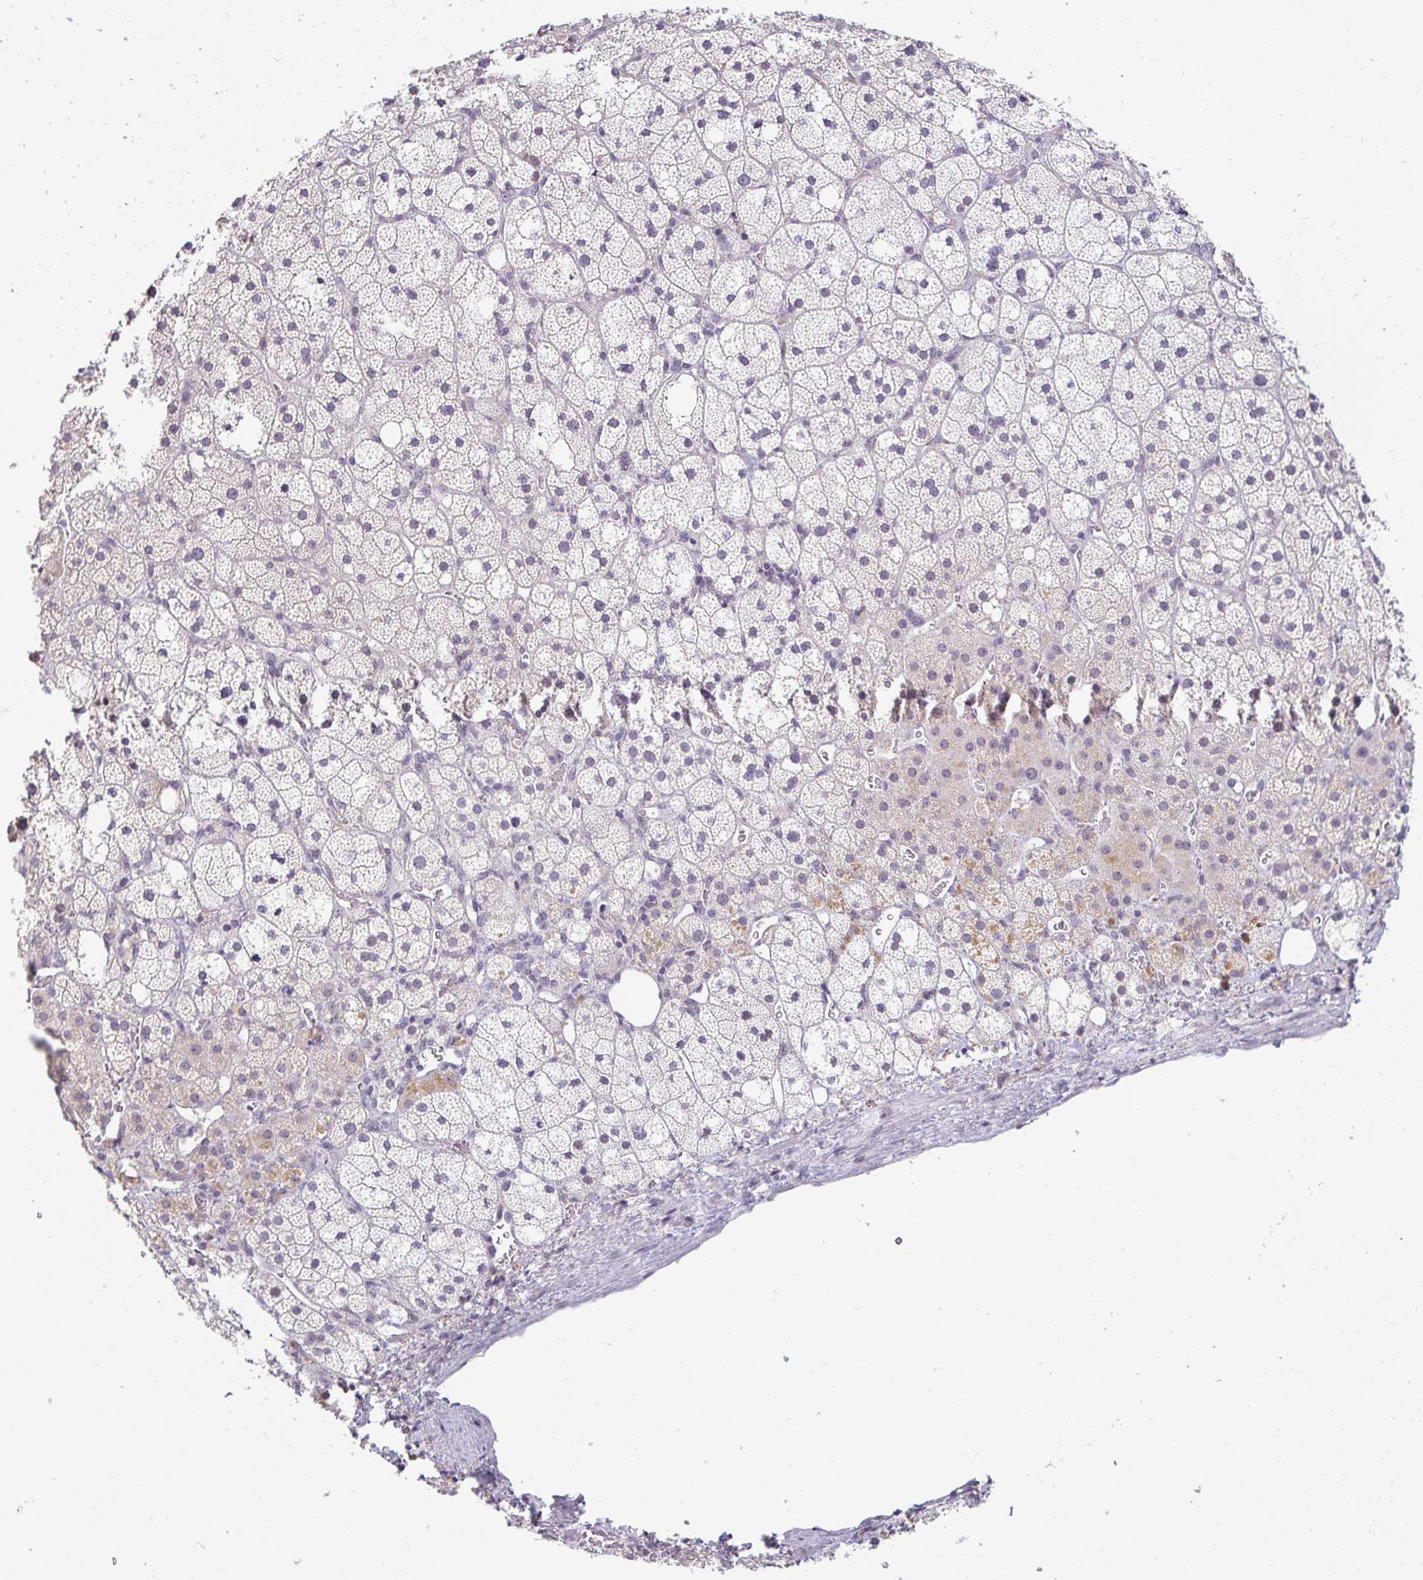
{"staining": {"intensity": "weak", "quantity": "<25%", "location": "cytoplasmic/membranous"}, "tissue": "adrenal gland", "cell_type": "Glandular cells", "image_type": "normal", "snomed": [{"axis": "morphology", "description": "Normal tissue, NOS"}, {"axis": "topography", "description": "Adrenal gland"}], "caption": "IHC of unremarkable human adrenal gland demonstrates no positivity in glandular cells.", "gene": "DDN", "patient": {"sex": "male", "age": 53}}